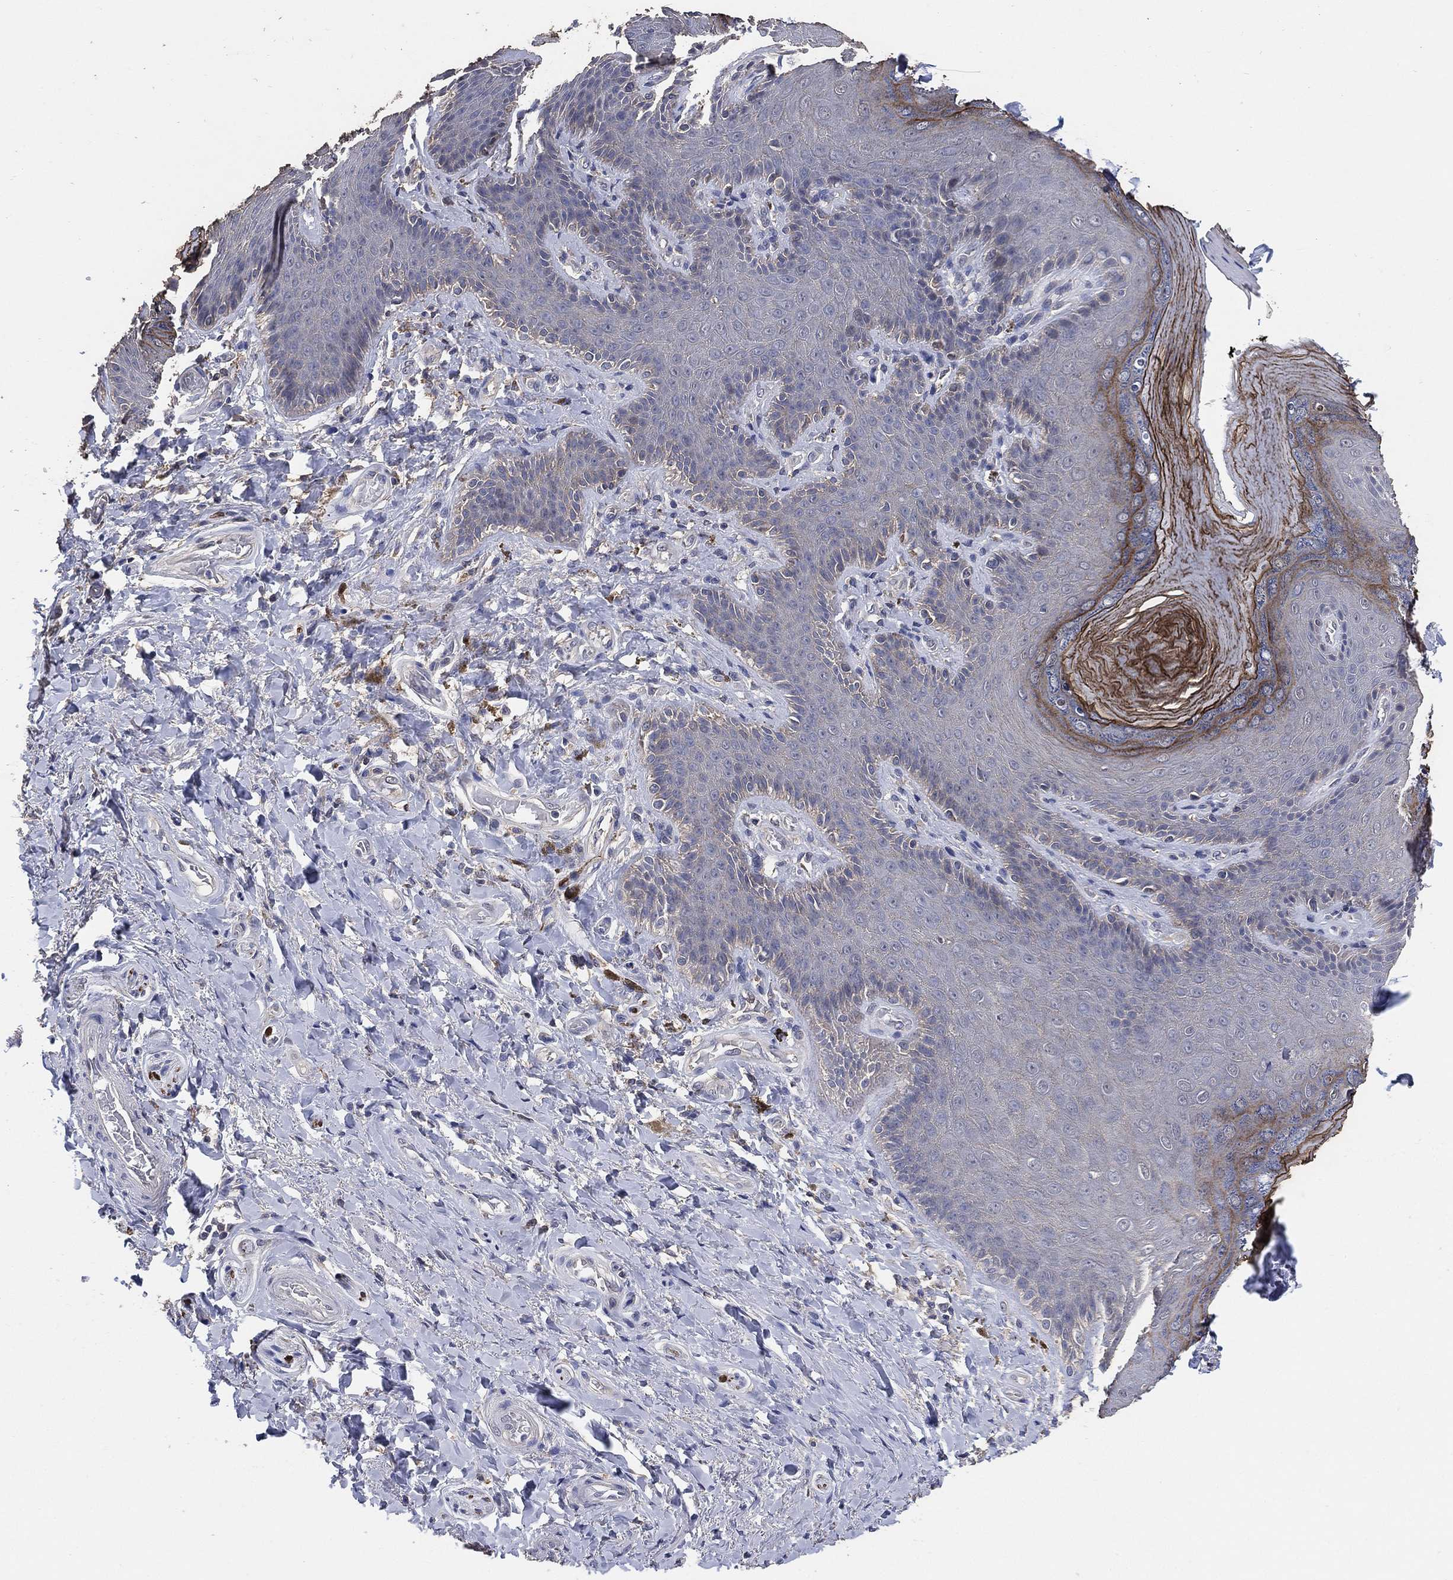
{"staining": {"intensity": "negative", "quantity": "none", "location": "none"}, "tissue": "adipose tissue", "cell_type": "Adipocytes", "image_type": "normal", "snomed": [{"axis": "morphology", "description": "Normal tissue, NOS"}, {"axis": "topography", "description": "Anal"}, {"axis": "topography", "description": "Peripheral nerve tissue"}], "caption": "The image exhibits no staining of adipocytes in benign adipose tissue.", "gene": "KLK5", "patient": {"sex": "male", "age": 53}}